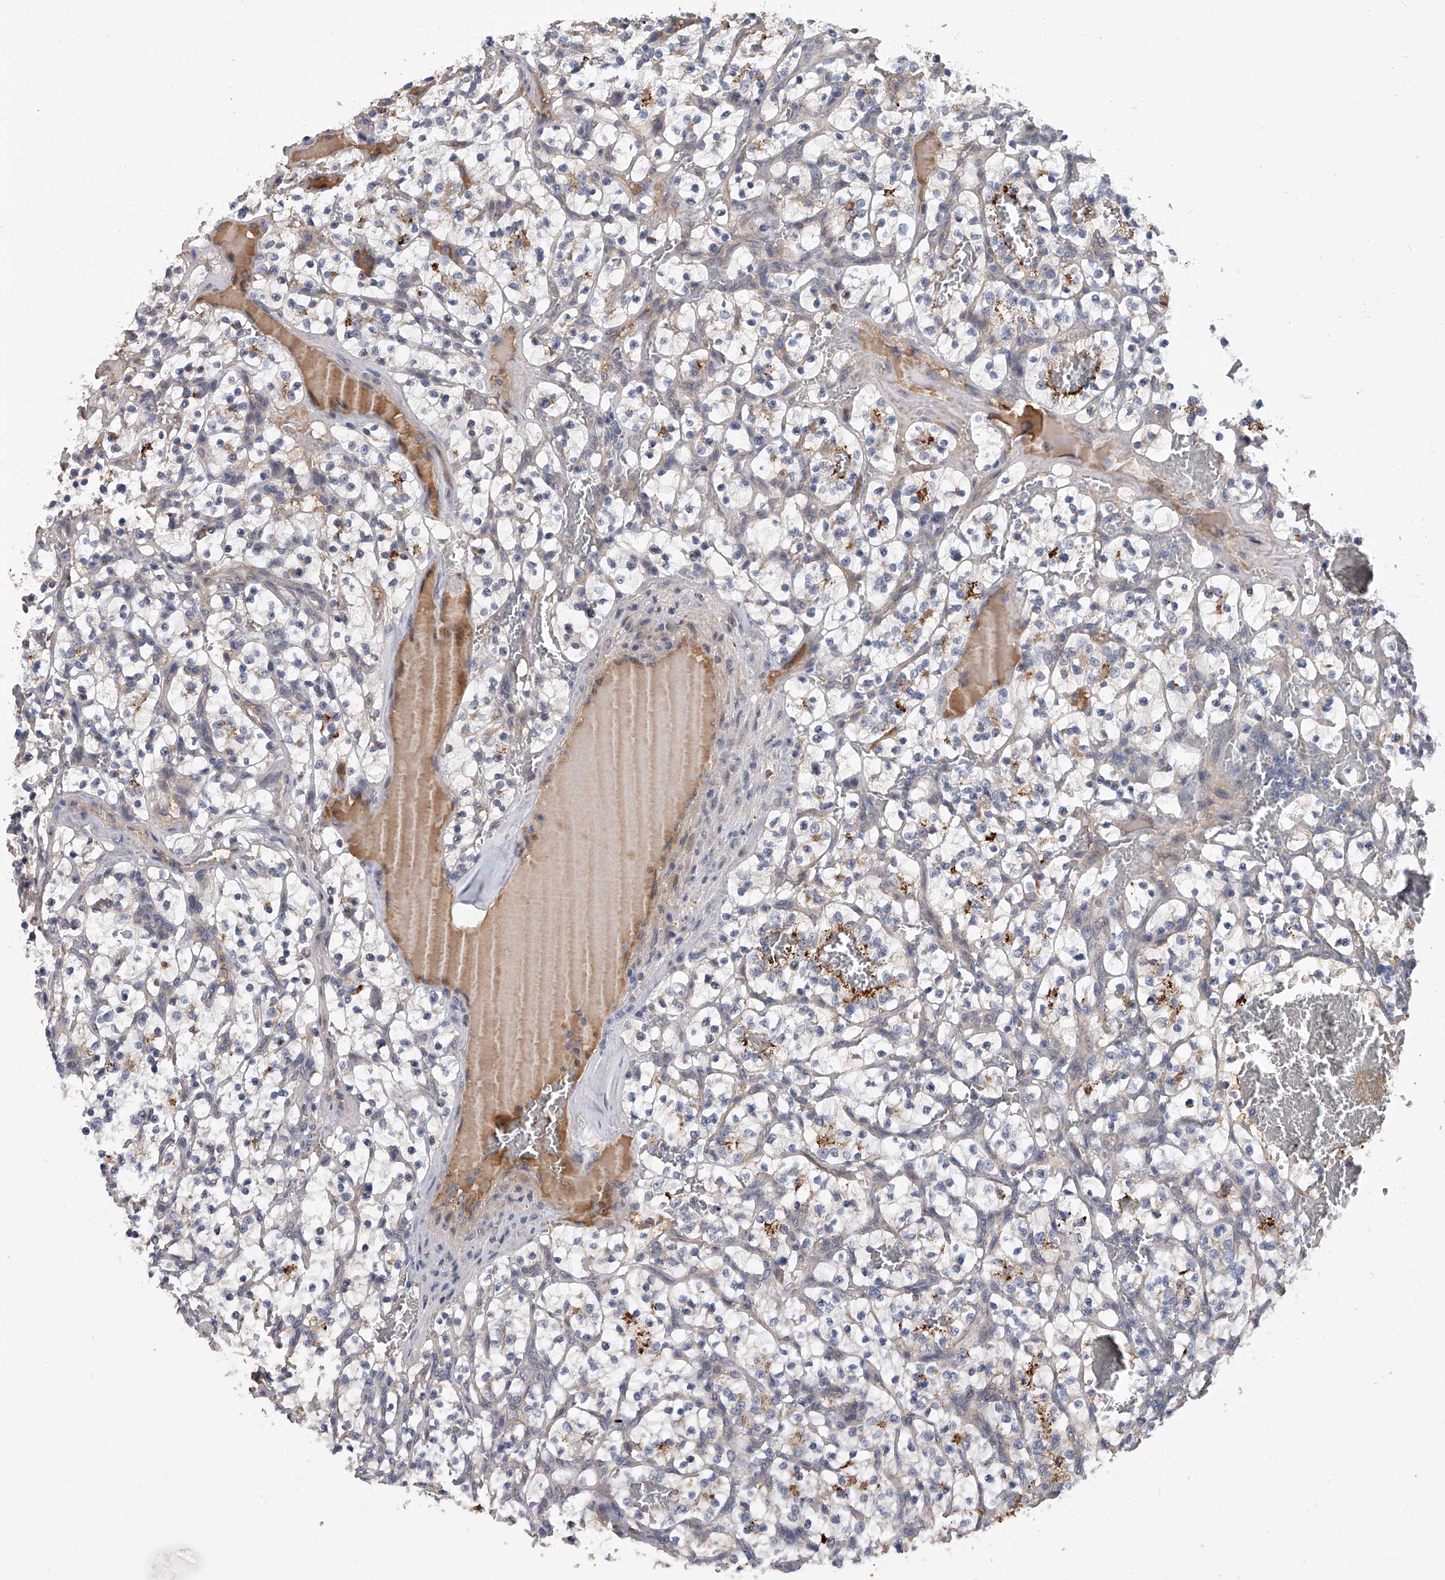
{"staining": {"intensity": "negative", "quantity": "none", "location": "none"}, "tissue": "renal cancer", "cell_type": "Tumor cells", "image_type": "cancer", "snomed": [{"axis": "morphology", "description": "Adenocarcinoma, NOS"}, {"axis": "topography", "description": "Kidney"}], "caption": "Renal adenocarcinoma was stained to show a protein in brown. There is no significant staining in tumor cells. (DAB (3,3'-diaminobenzidine) immunohistochemistry (IHC), high magnification).", "gene": "ZNF25", "patient": {"sex": "female", "age": 57}}